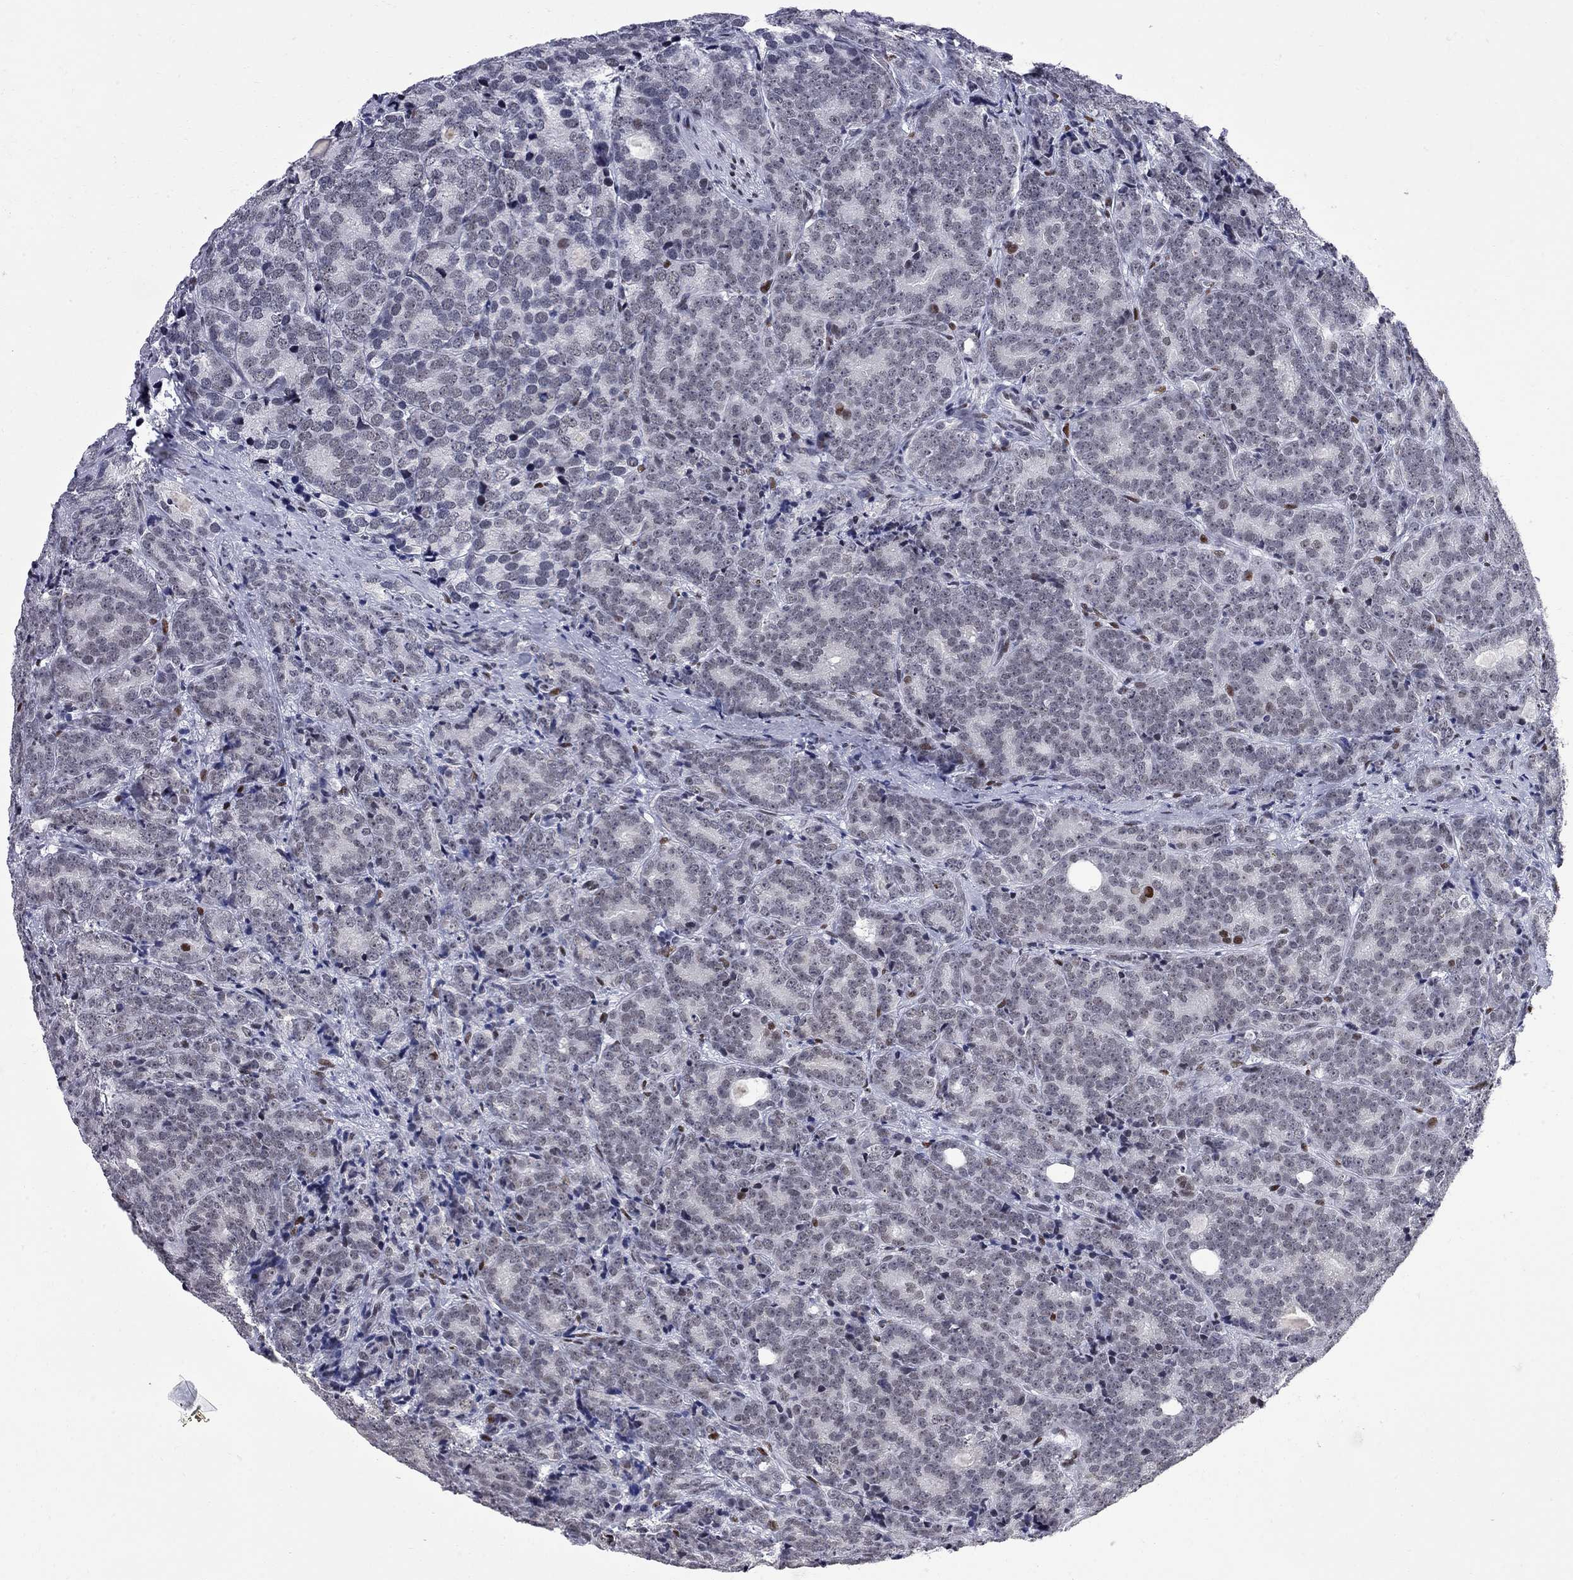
{"staining": {"intensity": "negative", "quantity": "none", "location": "none"}, "tissue": "prostate cancer", "cell_type": "Tumor cells", "image_type": "cancer", "snomed": [{"axis": "morphology", "description": "Adenocarcinoma, NOS"}, {"axis": "topography", "description": "Prostate"}], "caption": "High magnification brightfield microscopy of prostate cancer stained with DAB (brown) and counterstained with hematoxylin (blue): tumor cells show no significant expression. (Brightfield microscopy of DAB (3,3'-diaminobenzidine) IHC at high magnification).", "gene": "ZBTB47", "patient": {"sex": "male", "age": 71}}